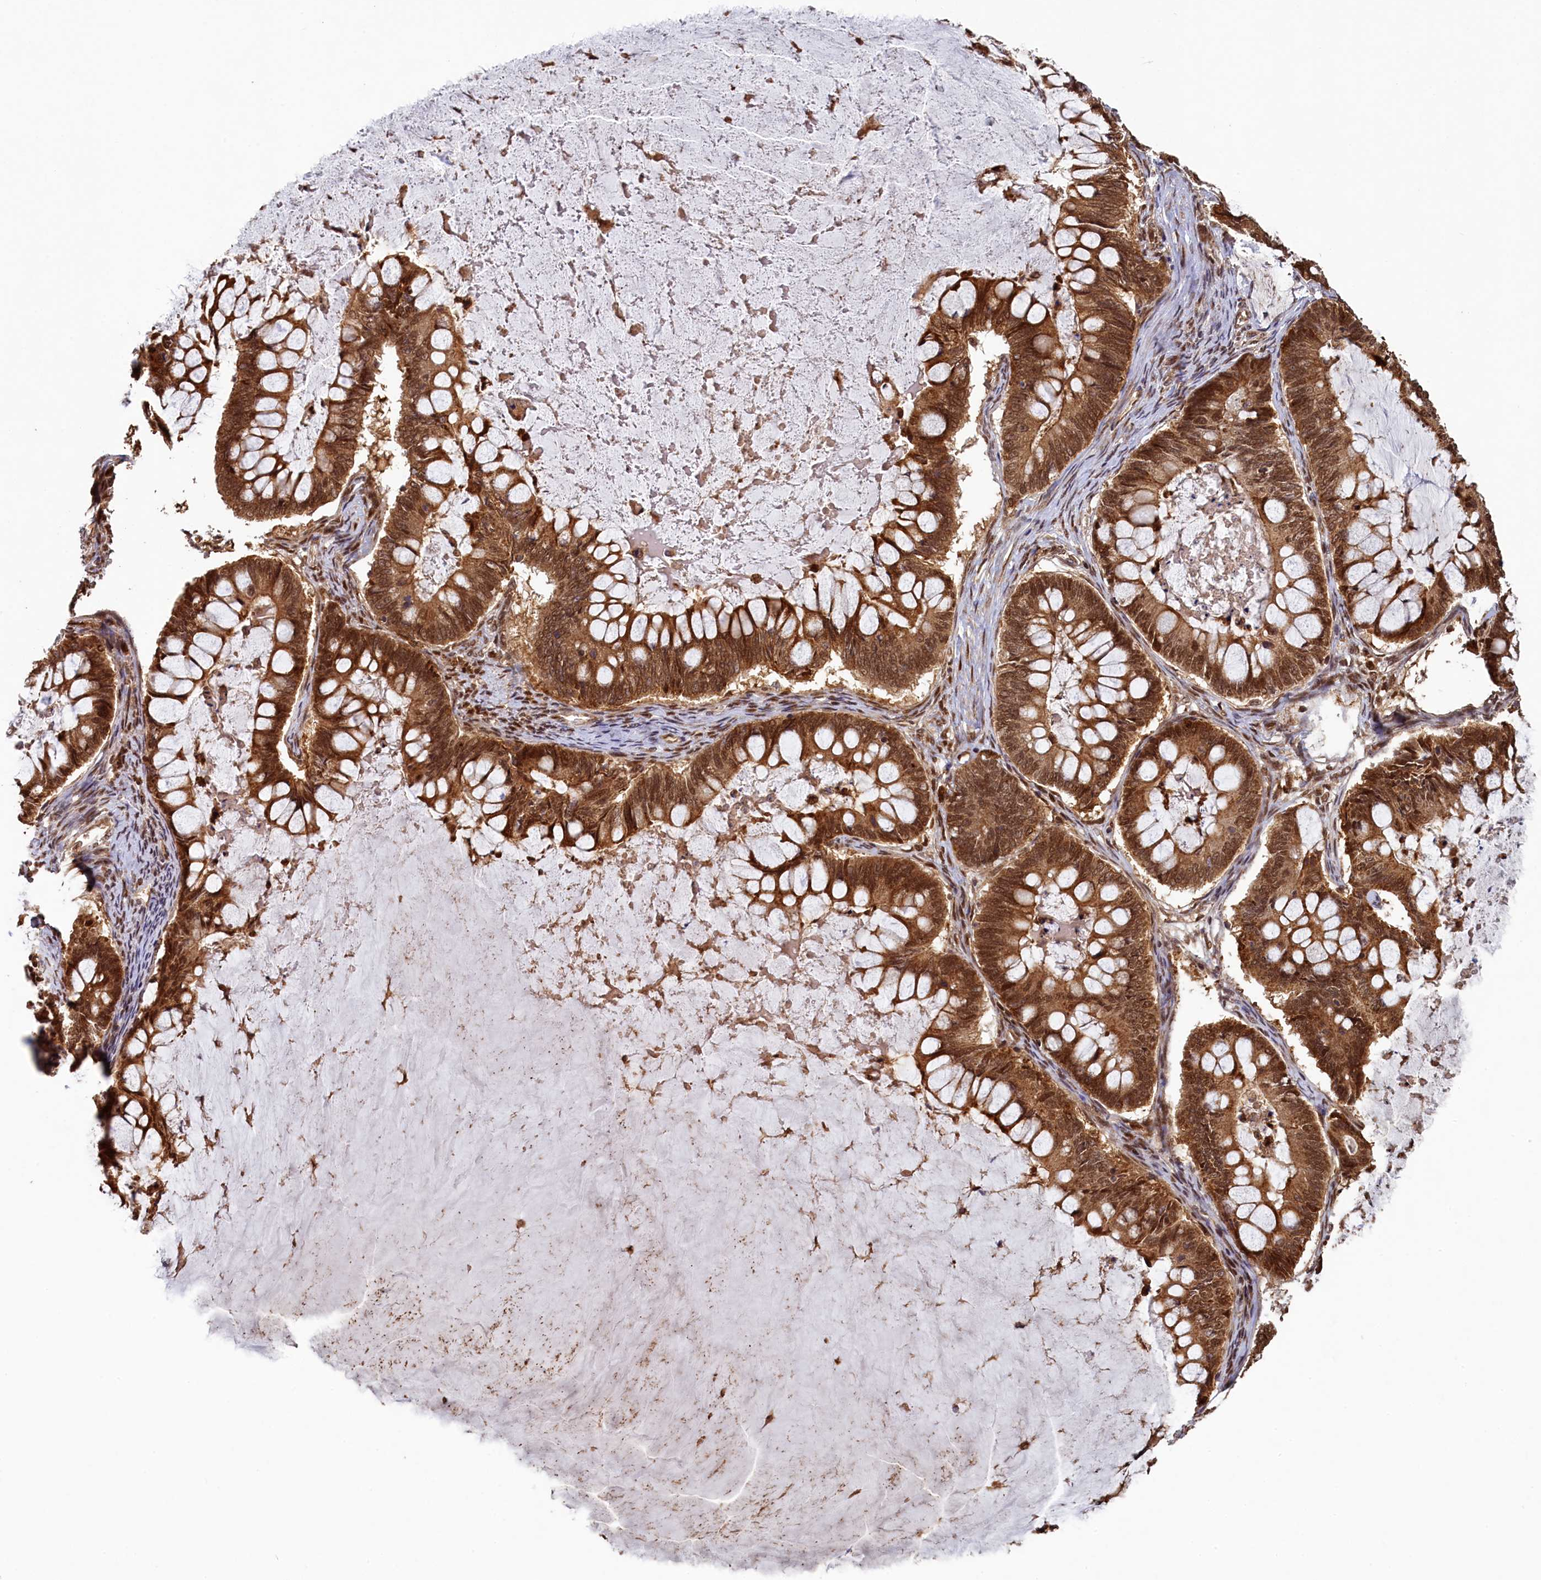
{"staining": {"intensity": "strong", "quantity": ">75%", "location": "cytoplasmic/membranous,nuclear"}, "tissue": "ovarian cancer", "cell_type": "Tumor cells", "image_type": "cancer", "snomed": [{"axis": "morphology", "description": "Cystadenocarcinoma, mucinous, NOS"}, {"axis": "topography", "description": "Ovary"}], "caption": "Ovarian cancer tissue demonstrates strong cytoplasmic/membranous and nuclear expression in approximately >75% of tumor cells", "gene": "NAE1", "patient": {"sex": "female", "age": 61}}